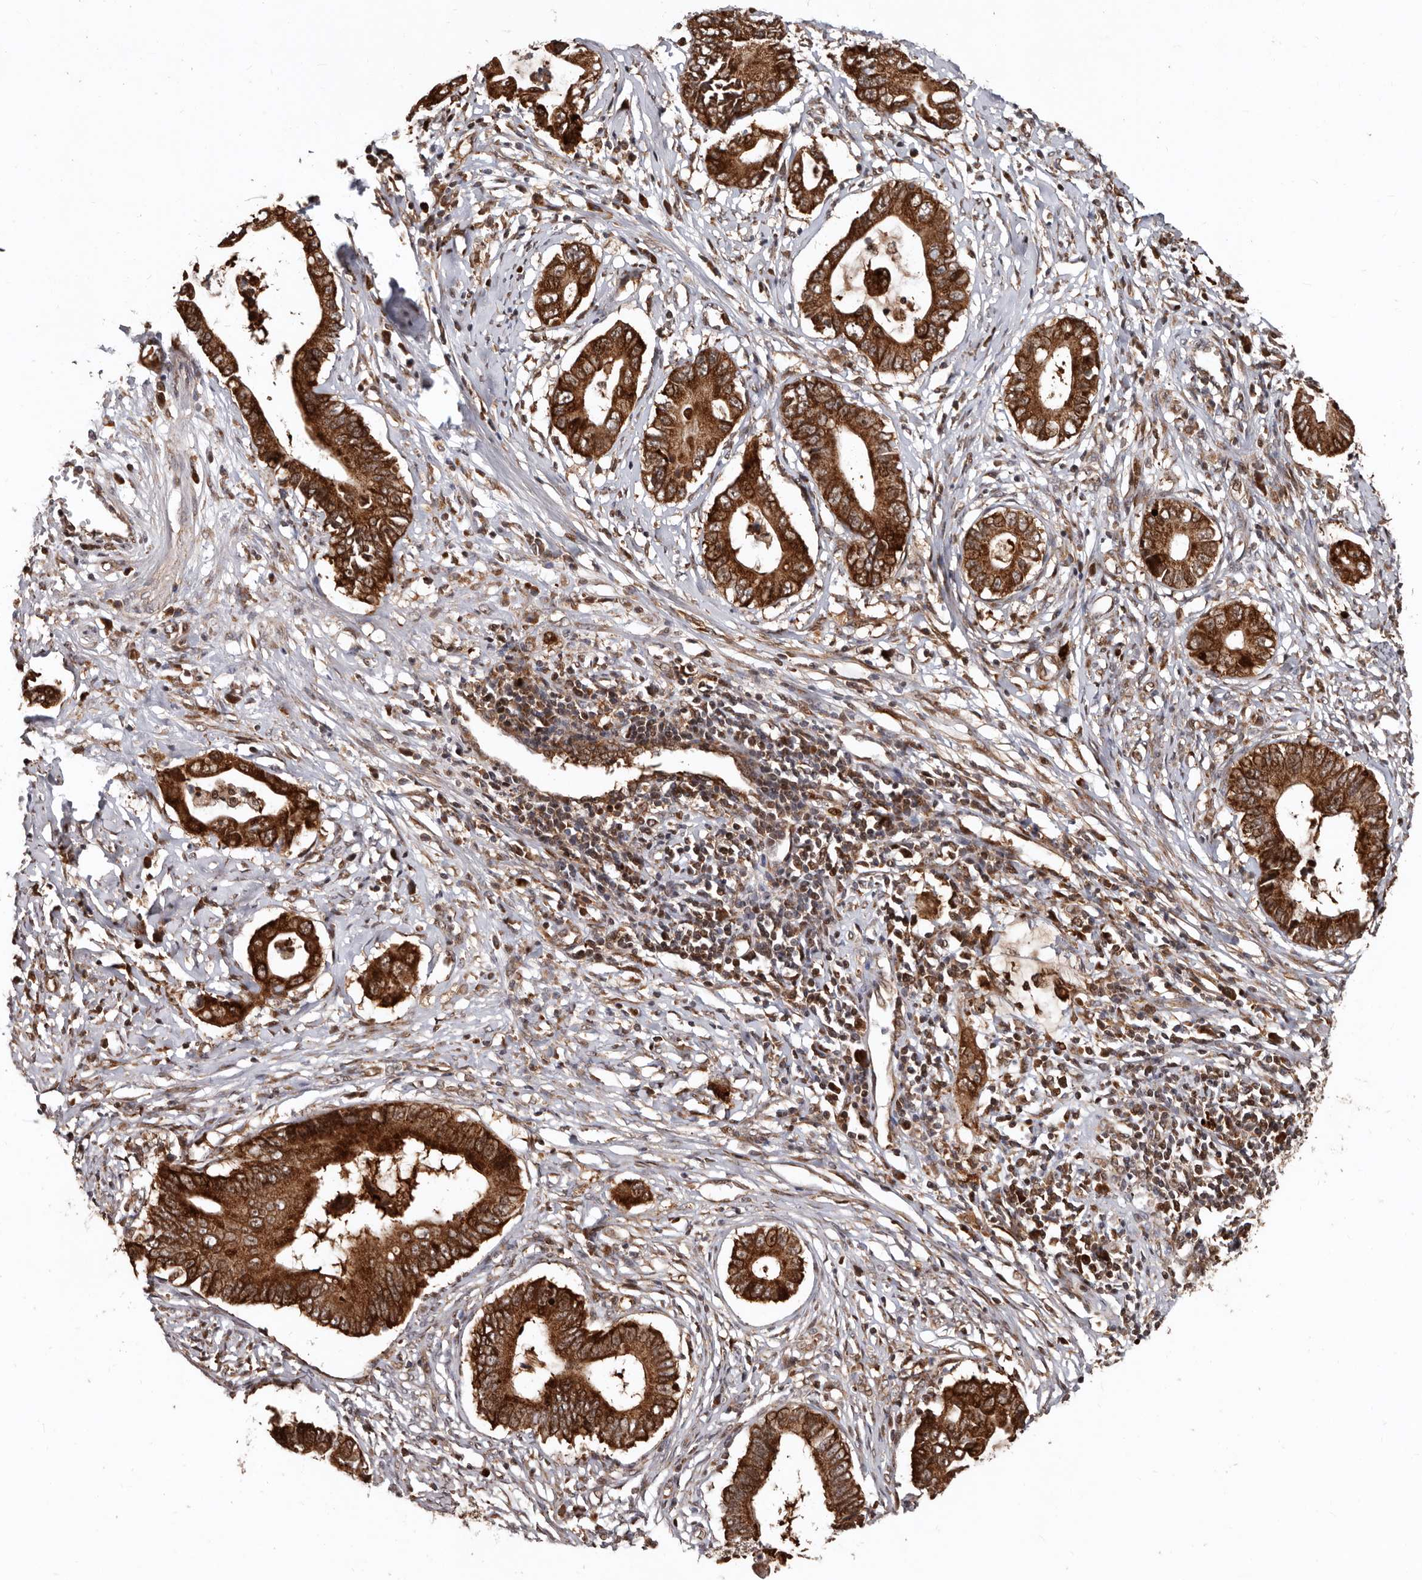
{"staining": {"intensity": "strong", "quantity": ">75%", "location": "cytoplasmic/membranous"}, "tissue": "cervical cancer", "cell_type": "Tumor cells", "image_type": "cancer", "snomed": [{"axis": "morphology", "description": "Adenocarcinoma, NOS"}, {"axis": "topography", "description": "Cervix"}], "caption": "The immunohistochemical stain labels strong cytoplasmic/membranous expression in tumor cells of cervical adenocarcinoma tissue.", "gene": "WEE2", "patient": {"sex": "female", "age": 44}}